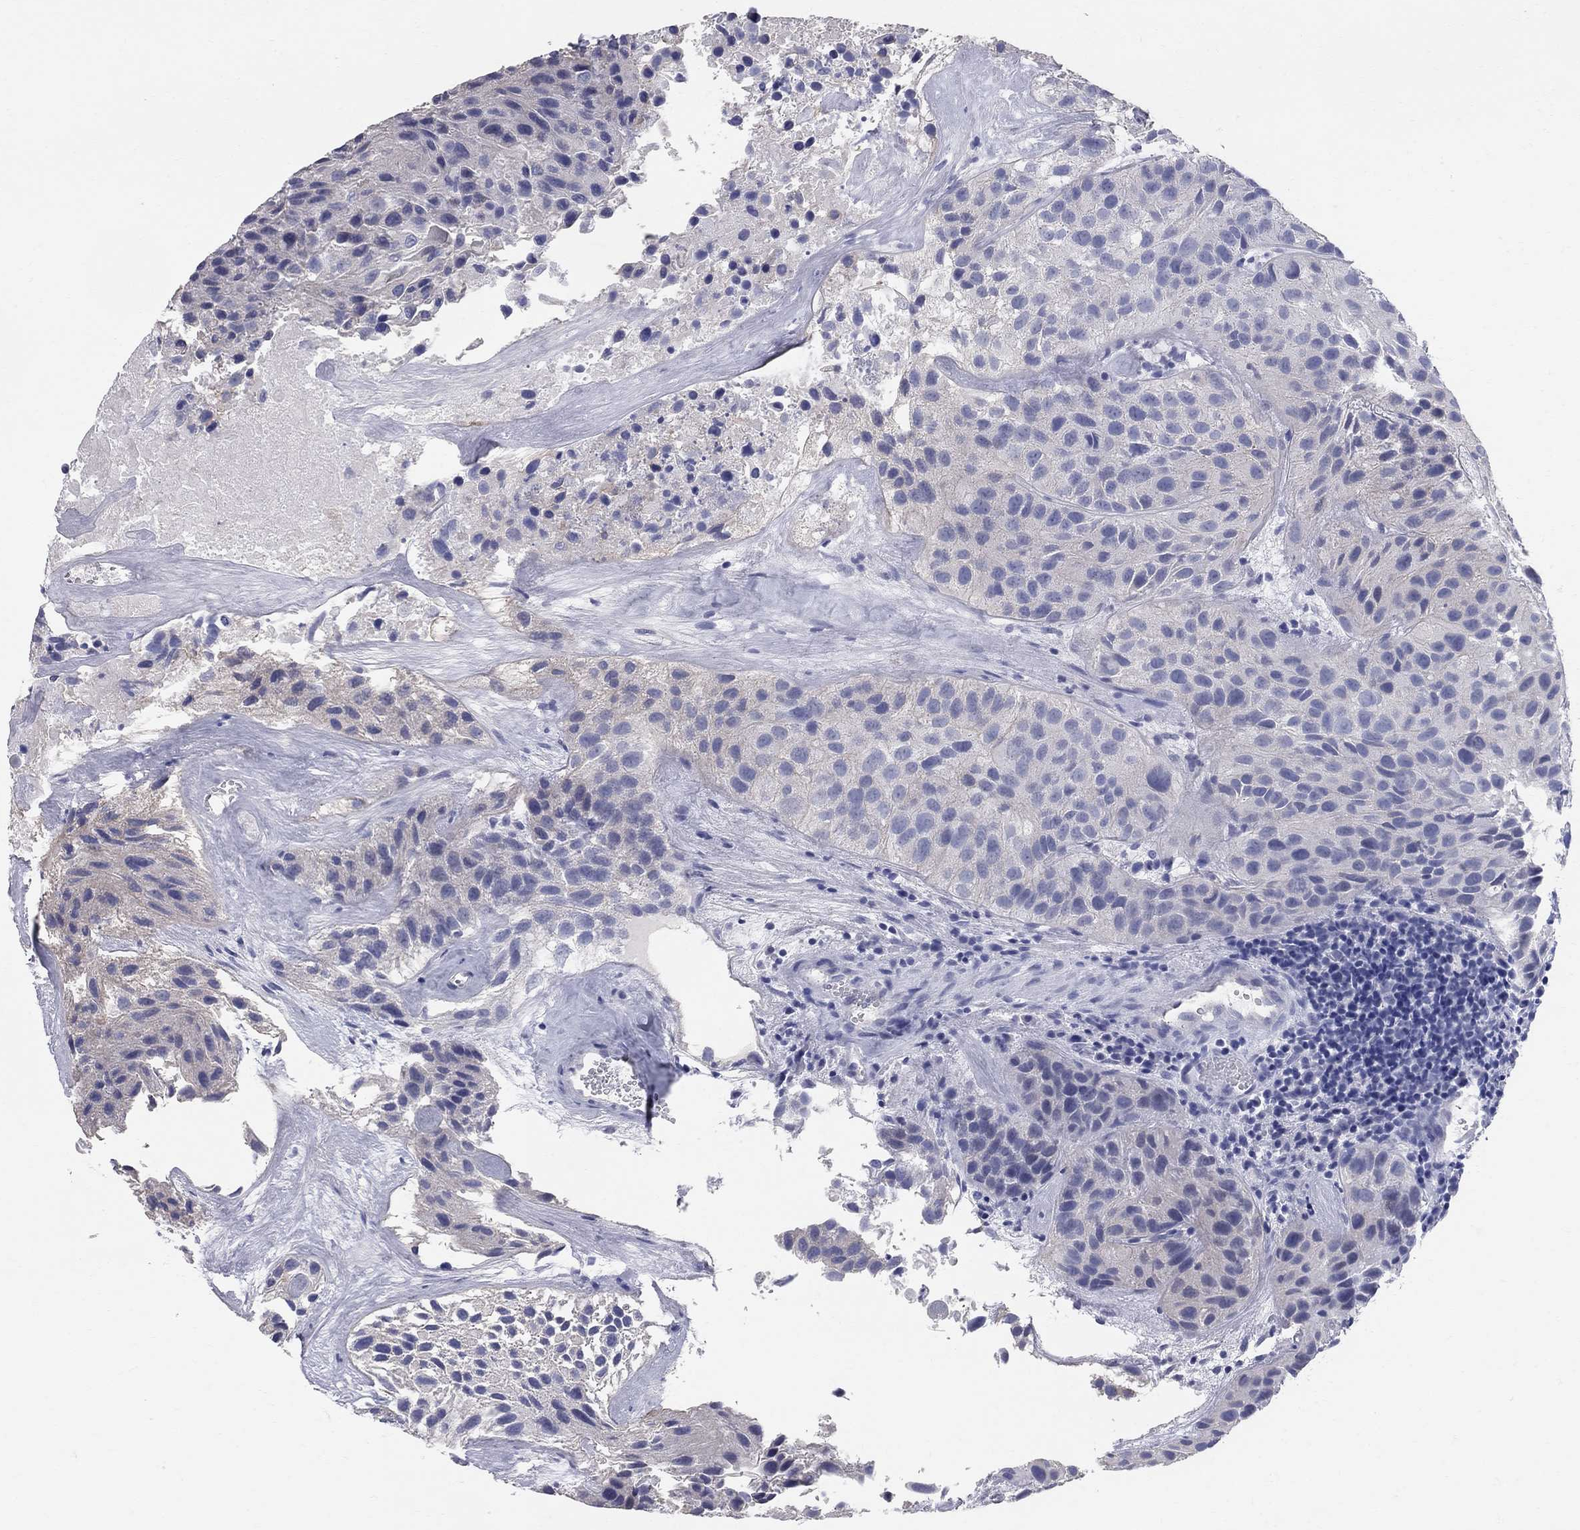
{"staining": {"intensity": "negative", "quantity": "none", "location": "none"}, "tissue": "urothelial cancer", "cell_type": "Tumor cells", "image_type": "cancer", "snomed": [{"axis": "morphology", "description": "Urothelial carcinoma, Low grade"}, {"axis": "topography", "description": "Urinary bladder"}], "caption": "This micrograph is of urothelial carcinoma (low-grade) stained with immunohistochemistry (IHC) to label a protein in brown with the nuclei are counter-stained blue. There is no positivity in tumor cells. Brightfield microscopy of immunohistochemistry (IHC) stained with DAB (brown) and hematoxylin (blue), captured at high magnification.", "gene": "AOX1", "patient": {"sex": "female", "age": 87}}